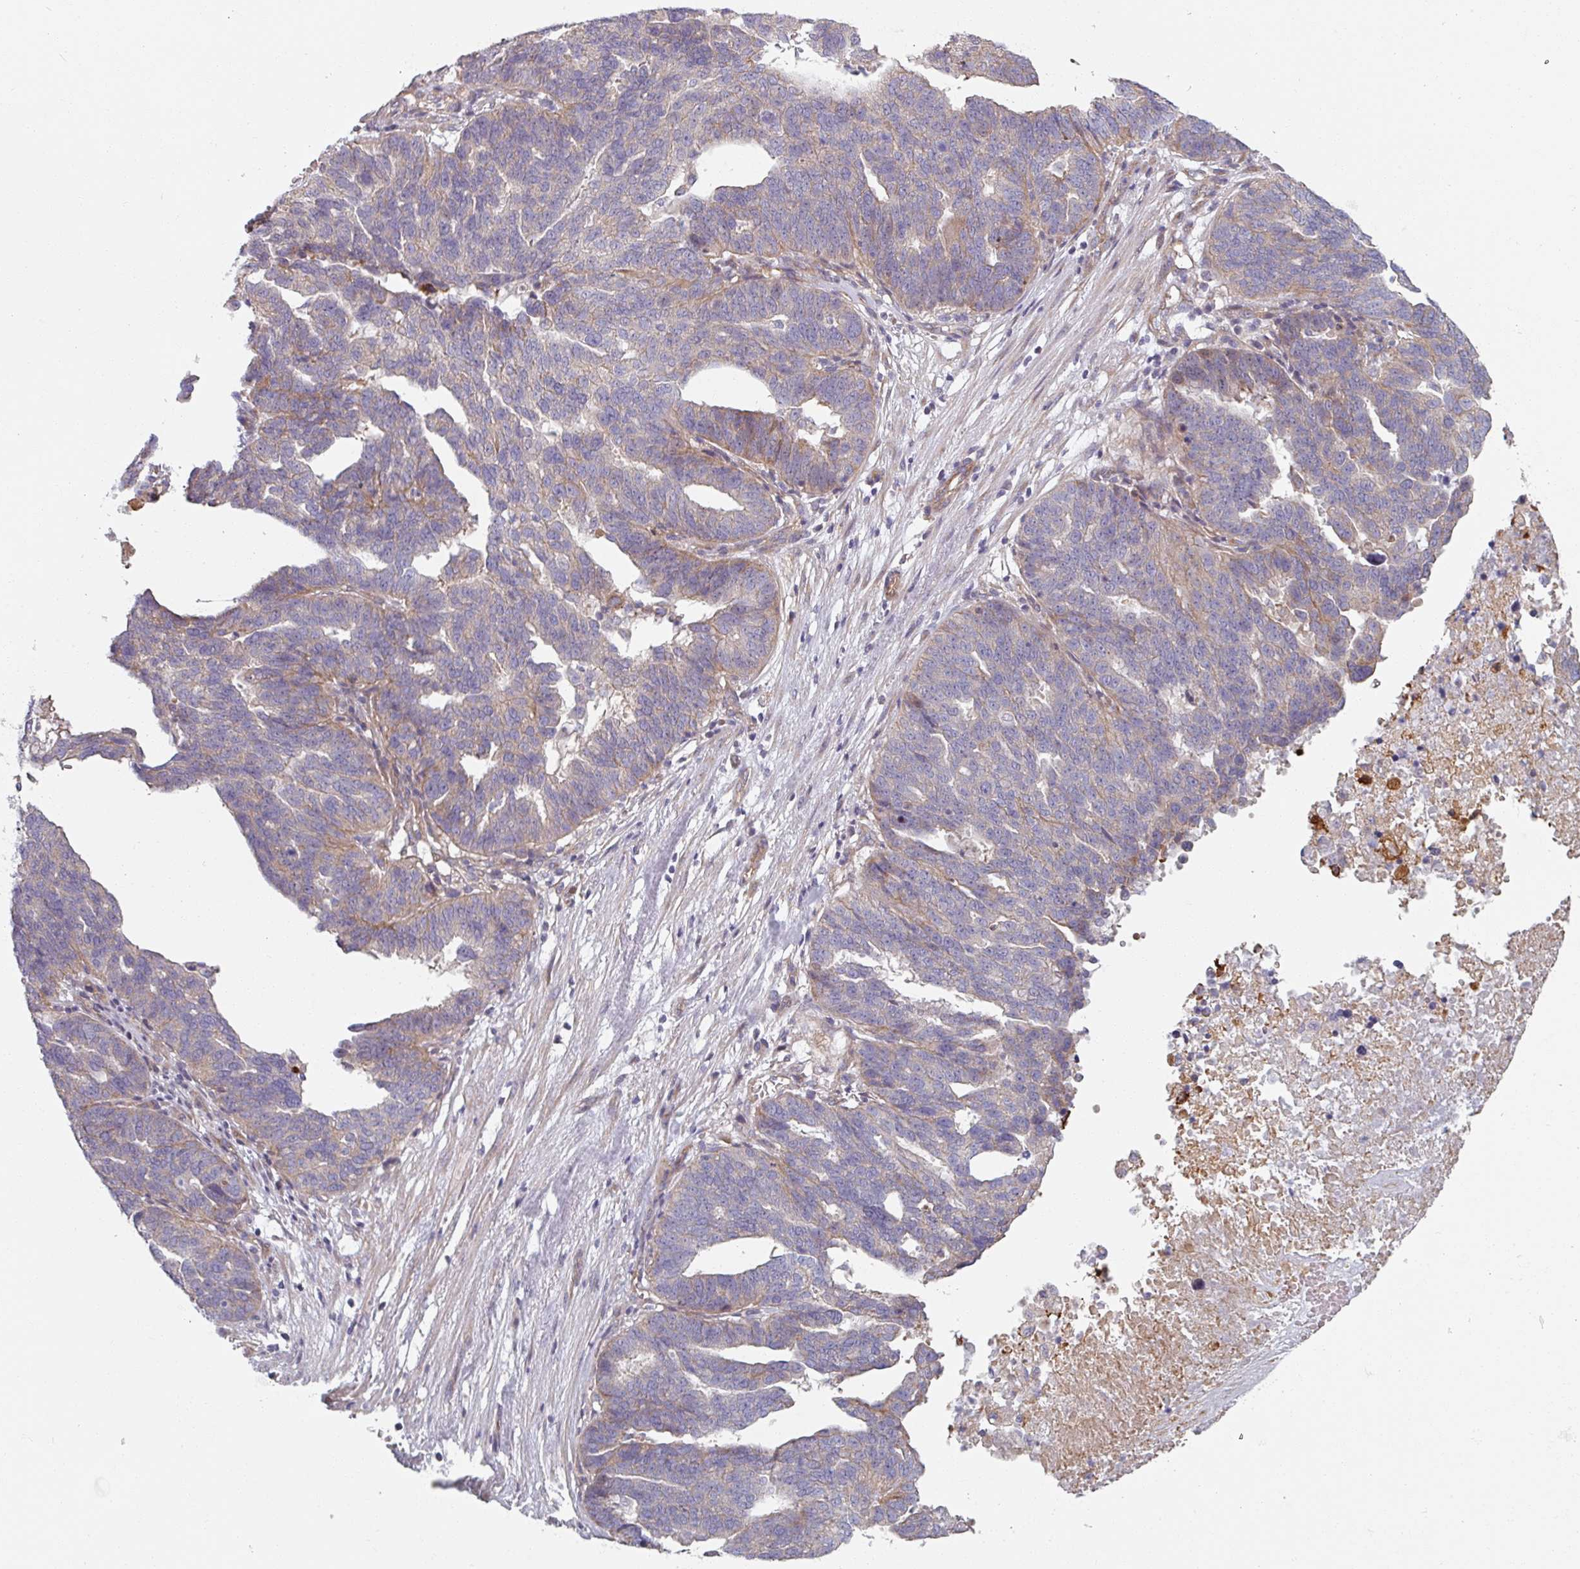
{"staining": {"intensity": "weak", "quantity": "<25%", "location": "cytoplasmic/membranous"}, "tissue": "ovarian cancer", "cell_type": "Tumor cells", "image_type": "cancer", "snomed": [{"axis": "morphology", "description": "Cystadenocarcinoma, serous, NOS"}, {"axis": "topography", "description": "Ovary"}], "caption": "Protein analysis of ovarian serous cystadenocarcinoma reveals no significant staining in tumor cells.", "gene": "C4BPB", "patient": {"sex": "female", "age": 59}}